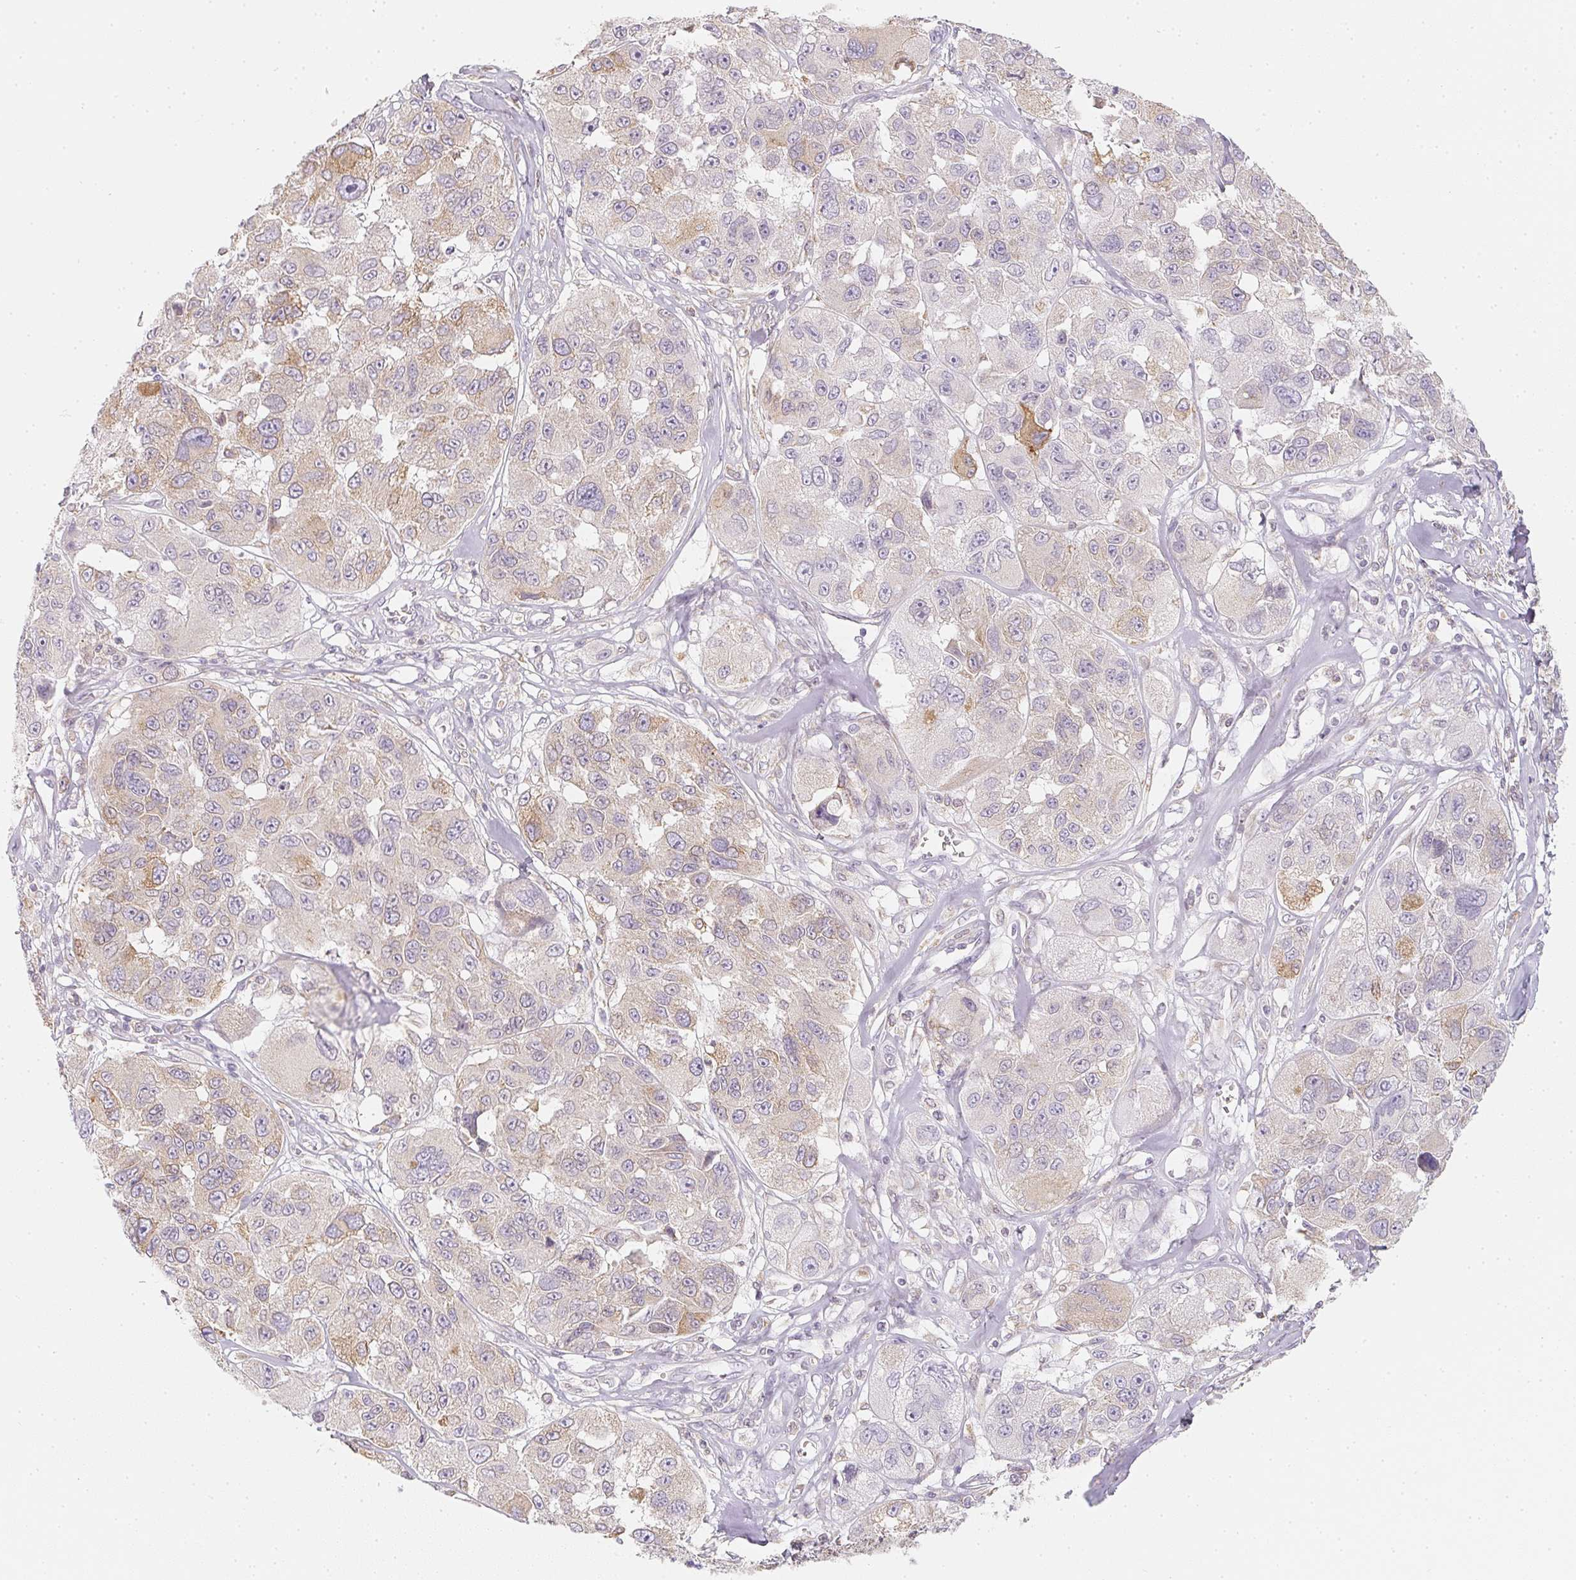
{"staining": {"intensity": "weak", "quantity": "25%-75%", "location": "cytoplasmic/membranous"}, "tissue": "melanoma", "cell_type": "Tumor cells", "image_type": "cancer", "snomed": [{"axis": "morphology", "description": "Malignant melanoma, NOS"}, {"axis": "topography", "description": "Skin"}], "caption": "High-power microscopy captured an immunohistochemistry (IHC) micrograph of melanoma, revealing weak cytoplasmic/membranous staining in about 25%-75% of tumor cells. The staining is performed using DAB (3,3'-diaminobenzidine) brown chromogen to label protein expression. The nuclei are counter-stained blue using hematoxylin.", "gene": "SOAT1", "patient": {"sex": "female", "age": 66}}